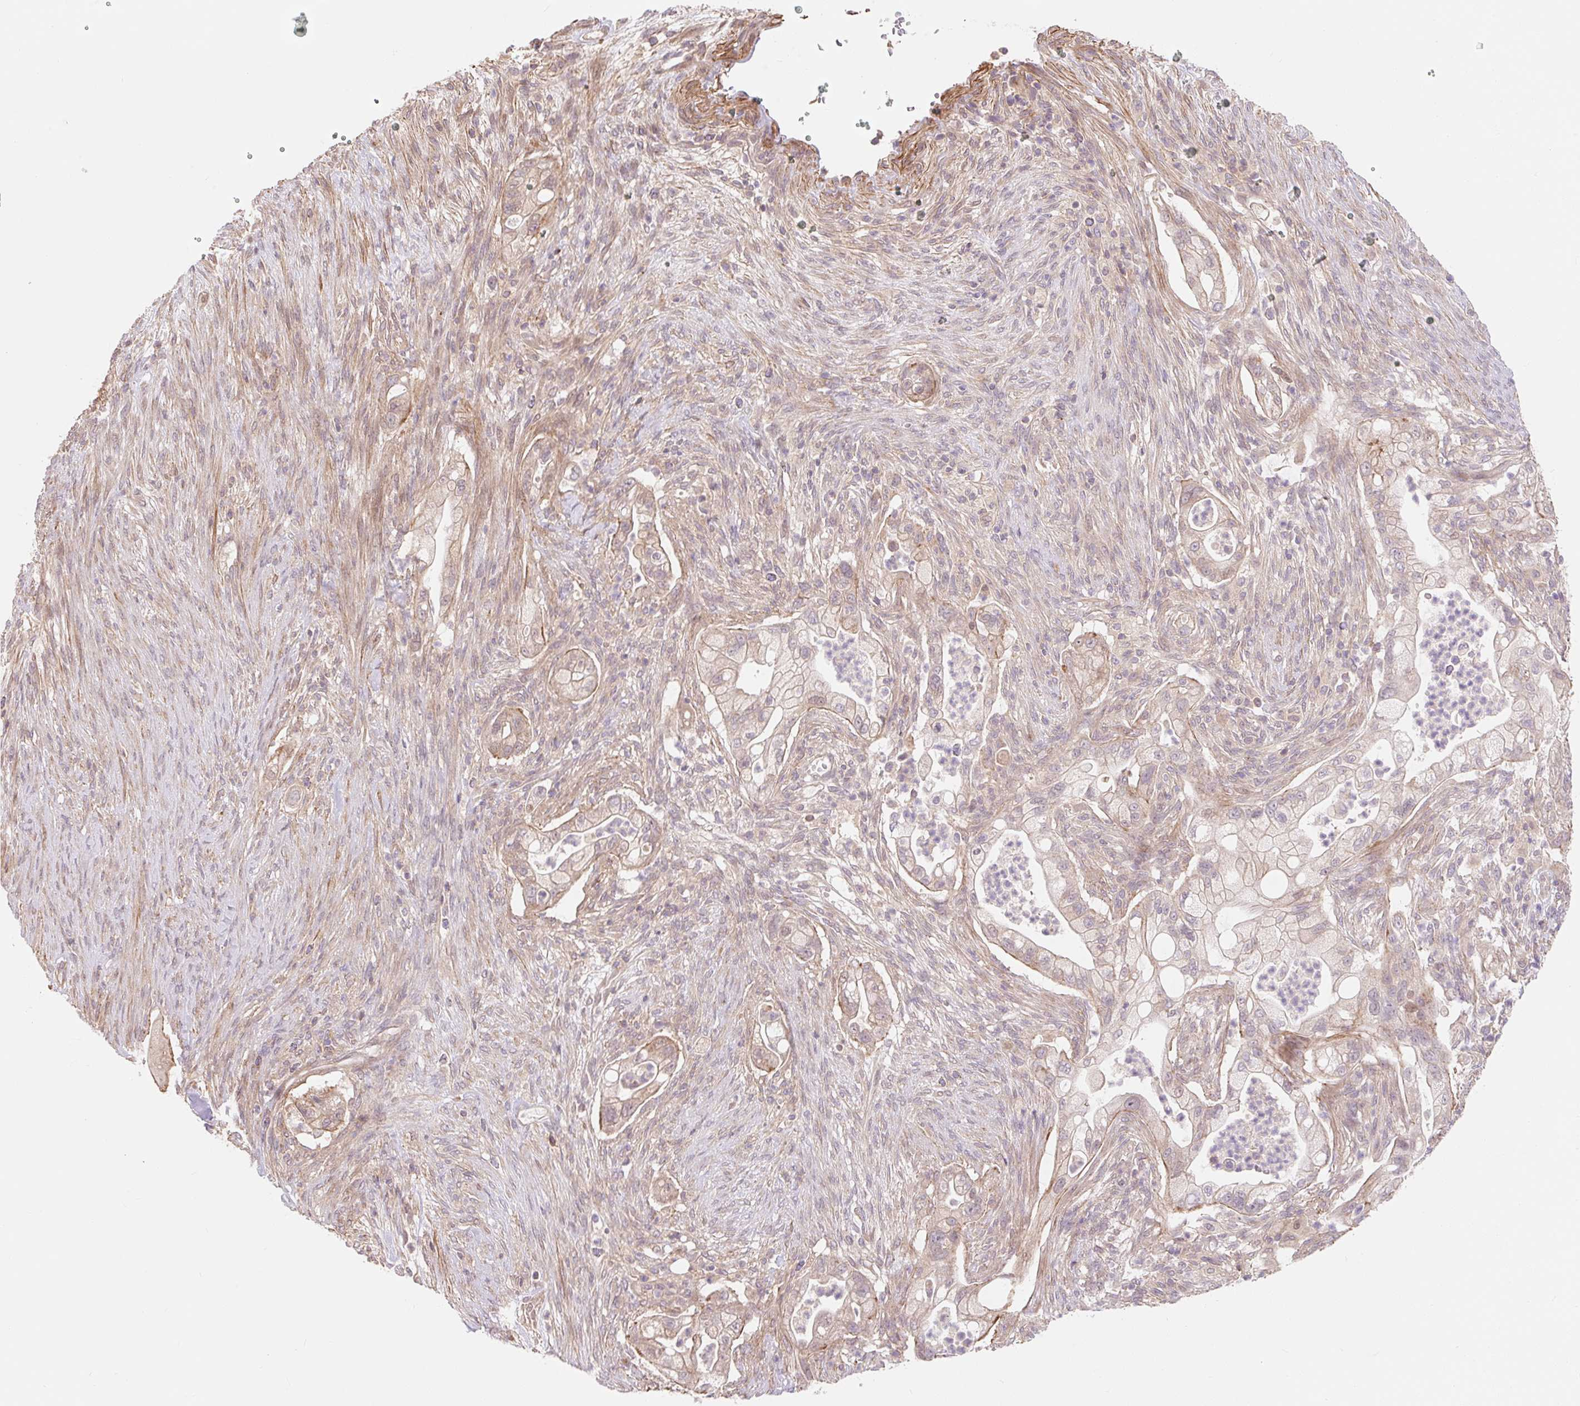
{"staining": {"intensity": "weak", "quantity": ">75%", "location": "cytoplasmic/membranous"}, "tissue": "pancreatic cancer", "cell_type": "Tumor cells", "image_type": "cancer", "snomed": [{"axis": "morphology", "description": "Adenocarcinoma, NOS"}, {"axis": "topography", "description": "Pancreas"}], "caption": "This image reveals pancreatic cancer (adenocarcinoma) stained with immunohistochemistry to label a protein in brown. The cytoplasmic/membranous of tumor cells show weak positivity for the protein. Nuclei are counter-stained blue.", "gene": "EMC10", "patient": {"sex": "male", "age": 44}}